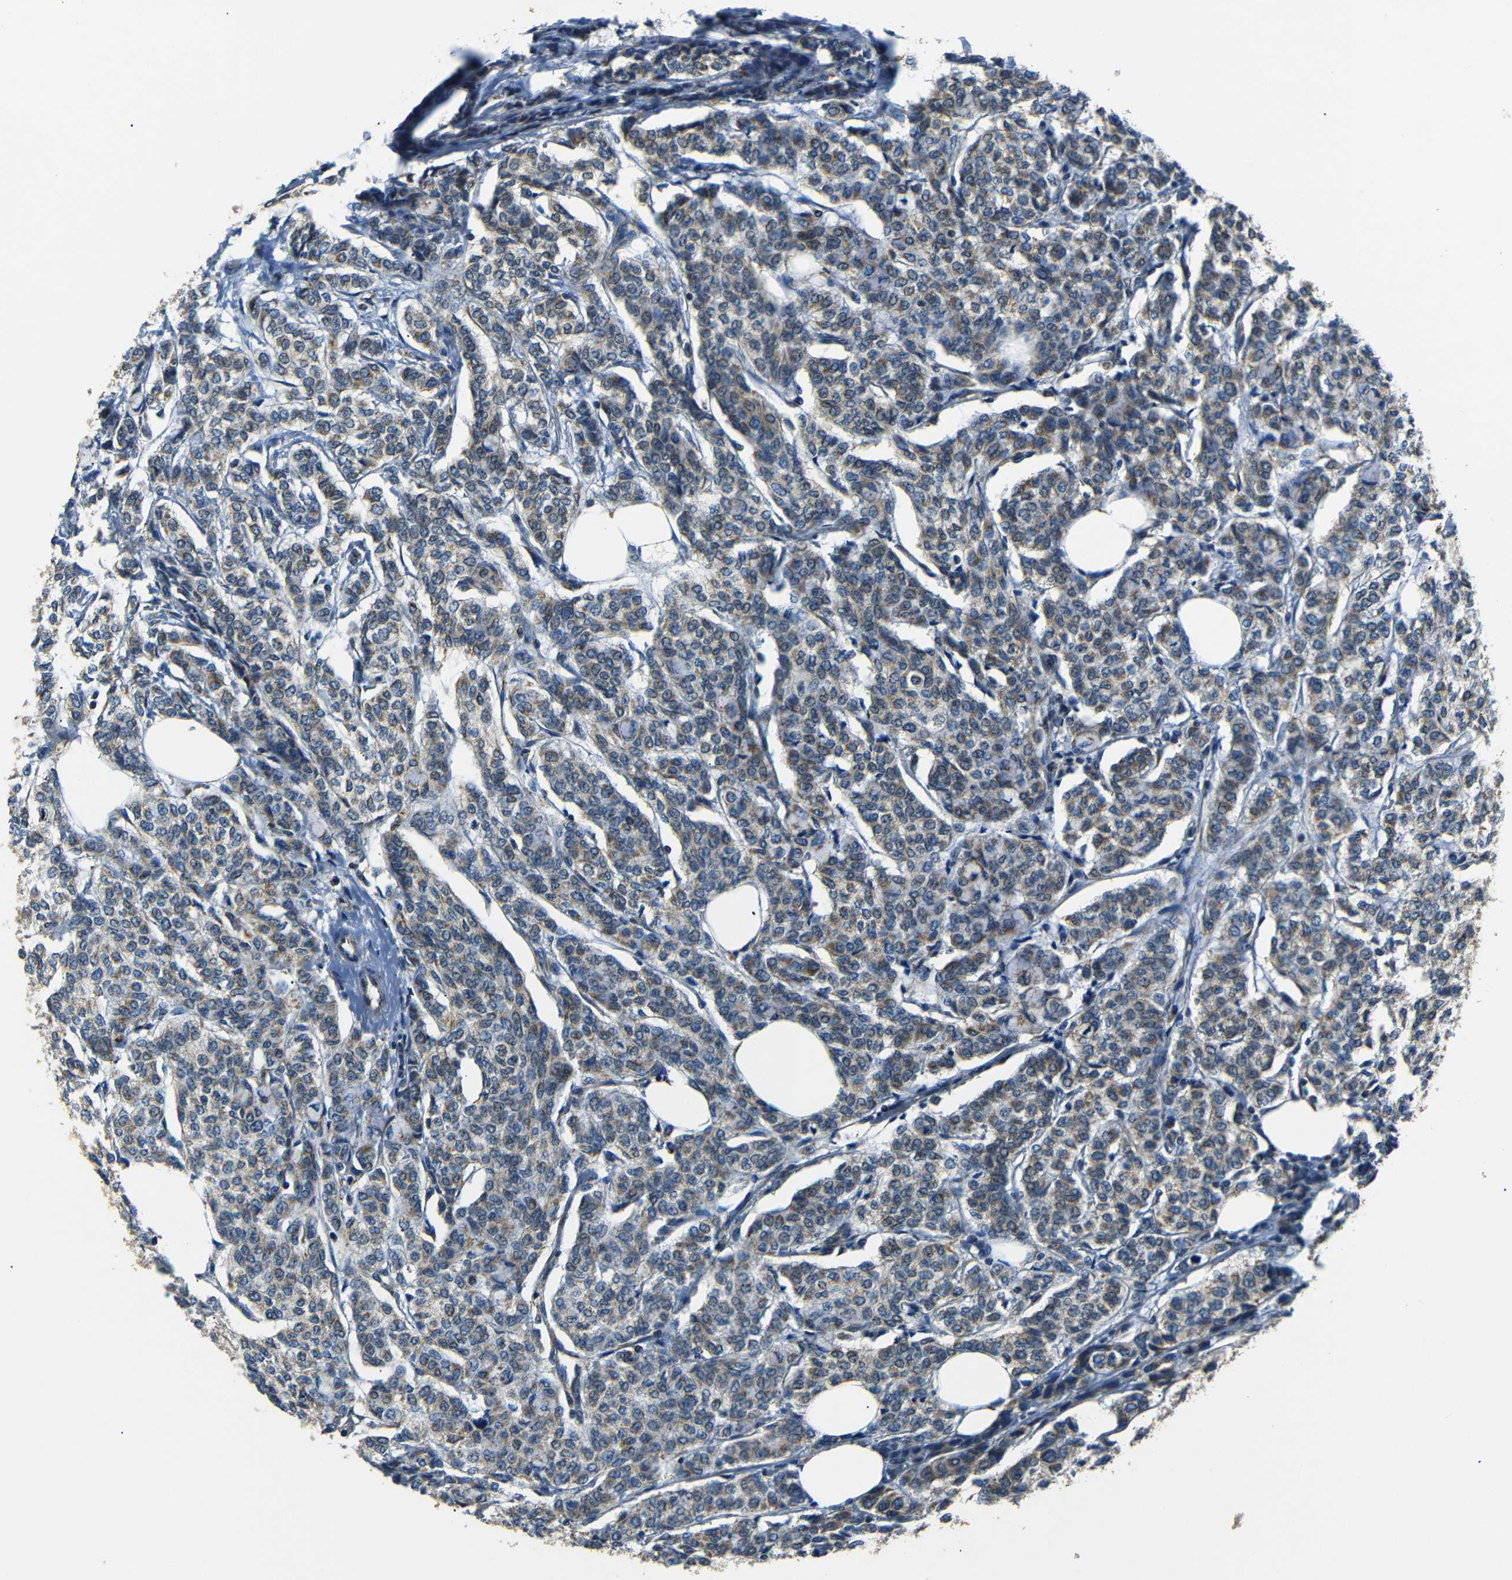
{"staining": {"intensity": "moderate", "quantity": "25%-75%", "location": "cytoplasmic/membranous"}, "tissue": "breast cancer", "cell_type": "Tumor cells", "image_type": "cancer", "snomed": [{"axis": "morphology", "description": "Lobular carcinoma"}, {"axis": "topography", "description": "Breast"}], "caption": "Protein expression analysis of breast cancer reveals moderate cytoplasmic/membranous staining in about 25%-75% of tumor cells. The protein of interest is stained brown, and the nuclei are stained in blue (DAB (3,3'-diaminobenzidine) IHC with brightfield microscopy, high magnification).", "gene": "NETO2", "patient": {"sex": "female", "age": 60}}